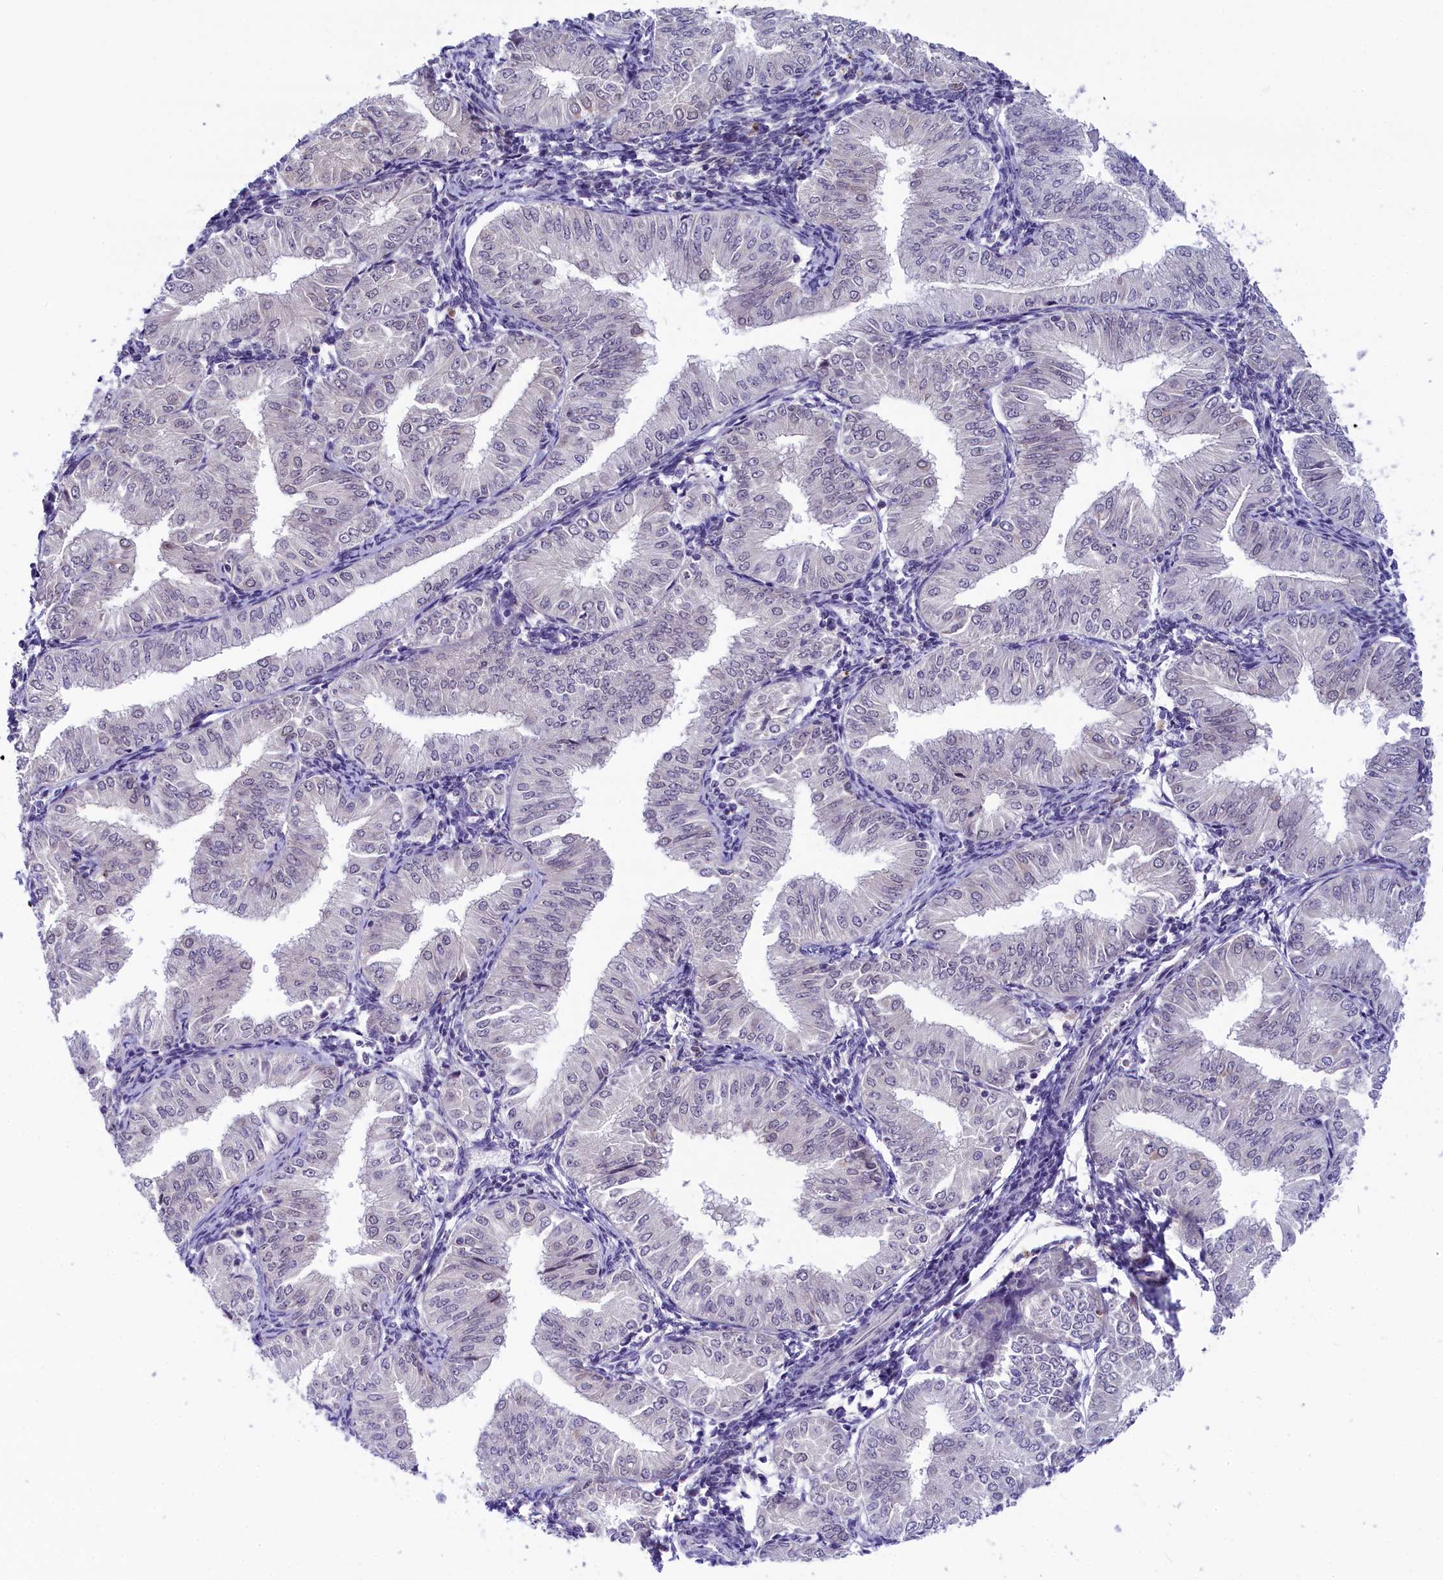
{"staining": {"intensity": "negative", "quantity": "none", "location": "none"}, "tissue": "endometrial cancer", "cell_type": "Tumor cells", "image_type": "cancer", "snomed": [{"axis": "morphology", "description": "Normal tissue, NOS"}, {"axis": "morphology", "description": "Adenocarcinoma, NOS"}, {"axis": "topography", "description": "Endometrium"}], "caption": "A high-resolution image shows immunohistochemistry (IHC) staining of adenocarcinoma (endometrial), which shows no significant staining in tumor cells.", "gene": "CRAMP1", "patient": {"sex": "female", "age": 53}}